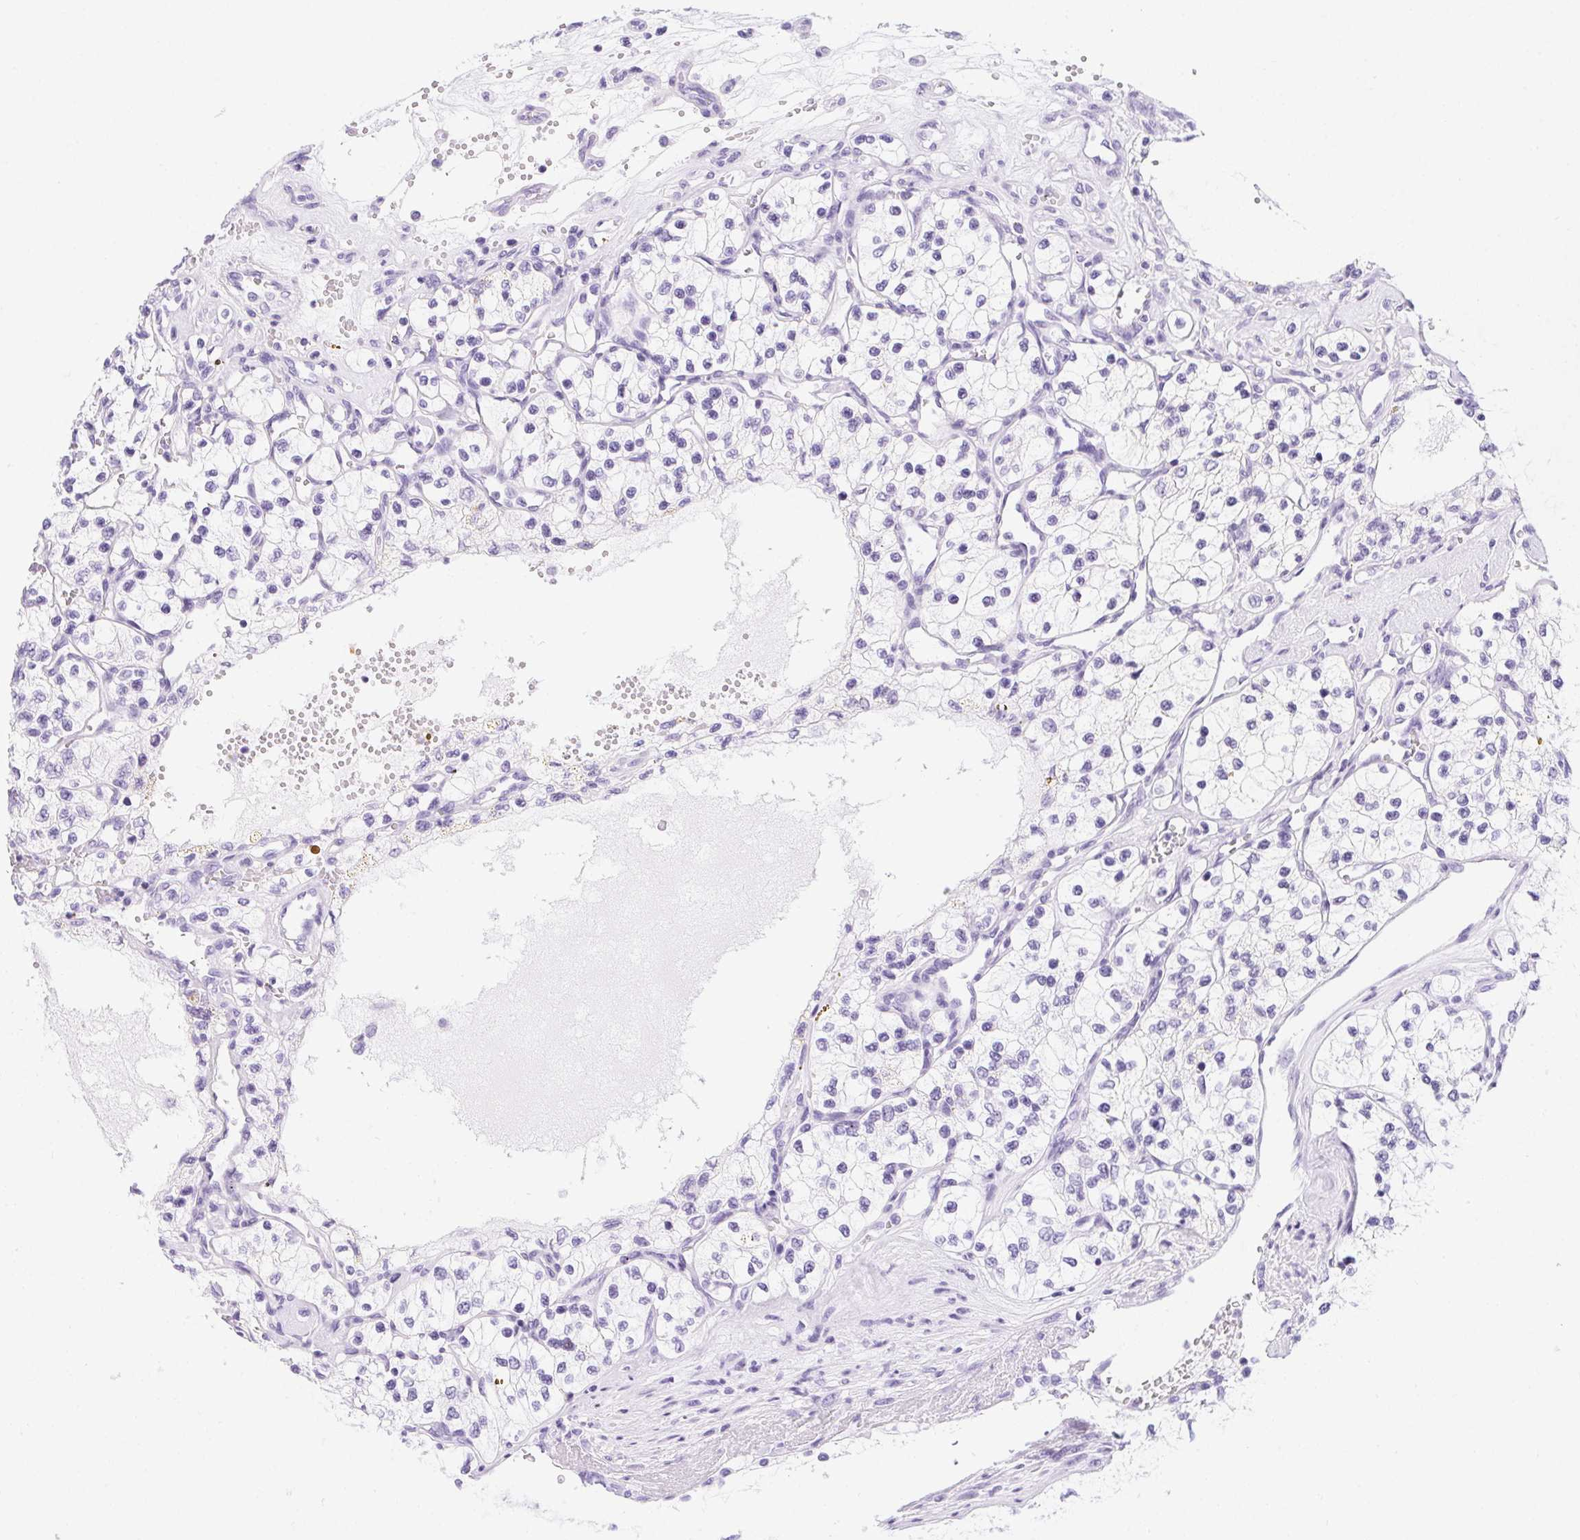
{"staining": {"intensity": "negative", "quantity": "none", "location": "none"}, "tissue": "renal cancer", "cell_type": "Tumor cells", "image_type": "cancer", "snomed": [{"axis": "morphology", "description": "Adenocarcinoma, NOS"}, {"axis": "topography", "description": "Kidney"}], "caption": "Immunohistochemistry (IHC) histopathology image of neoplastic tissue: human renal adenocarcinoma stained with DAB shows no significant protein expression in tumor cells.", "gene": "PRKAA1", "patient": {"sex": "female", "age": 69}}